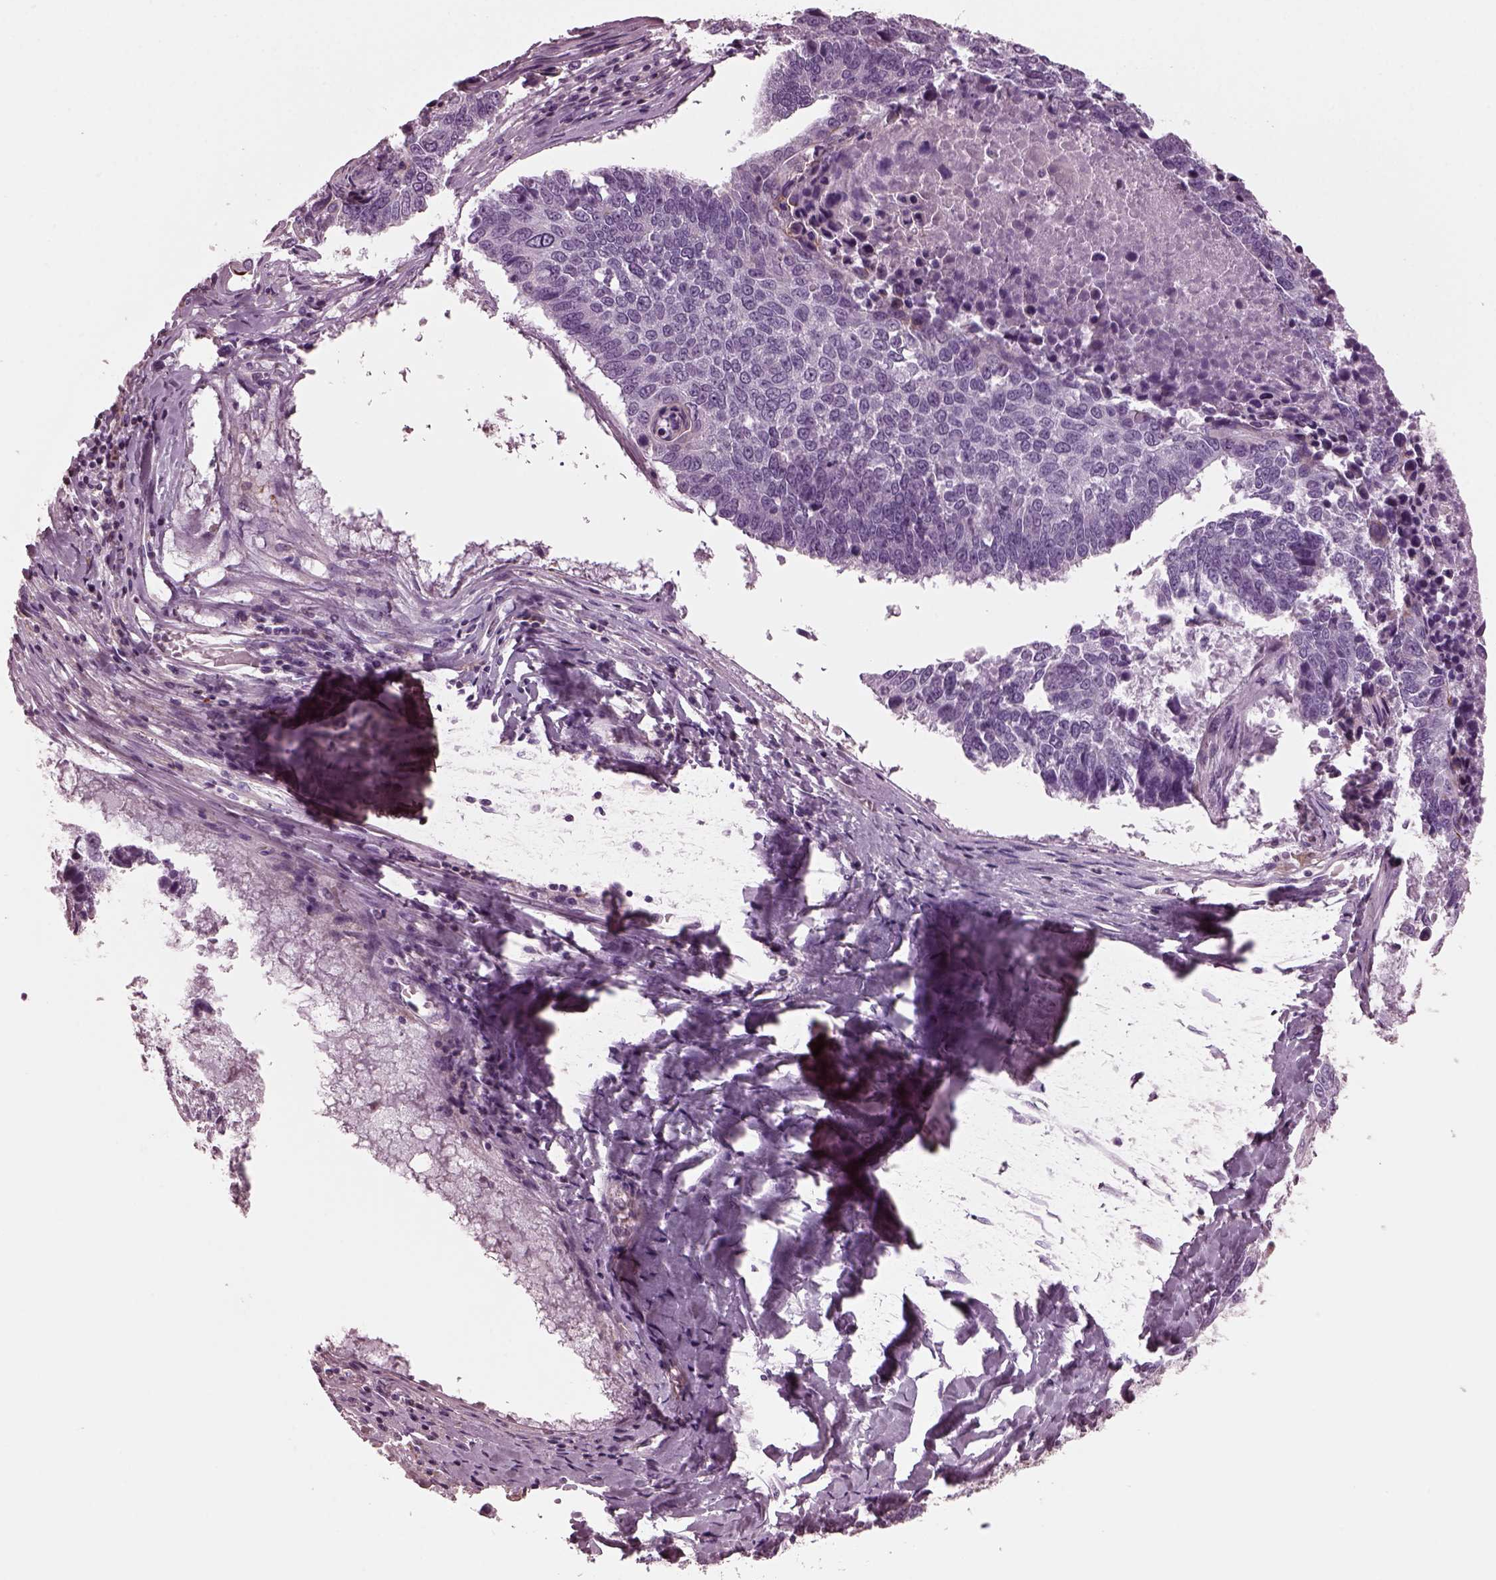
{"staining": {"intensity": "negative", "quantity": "none", "location": "none"}, "tissue": "lung cancer", "cell_type": "Tumor cells", "image_type": "cancer", "snomed": [{"axis": "morphology", "description": "Squamous cell carcinoma, NOS"}, {"axis": "topography", "description": "Lung"}], "caption": "This is a image of immunohistochemistry staining of squamous cell carcinoma (lung), which shows no expression in tumor cells.", "gene": "GDF11", "patient": {"sex": "male", "age": 73}}